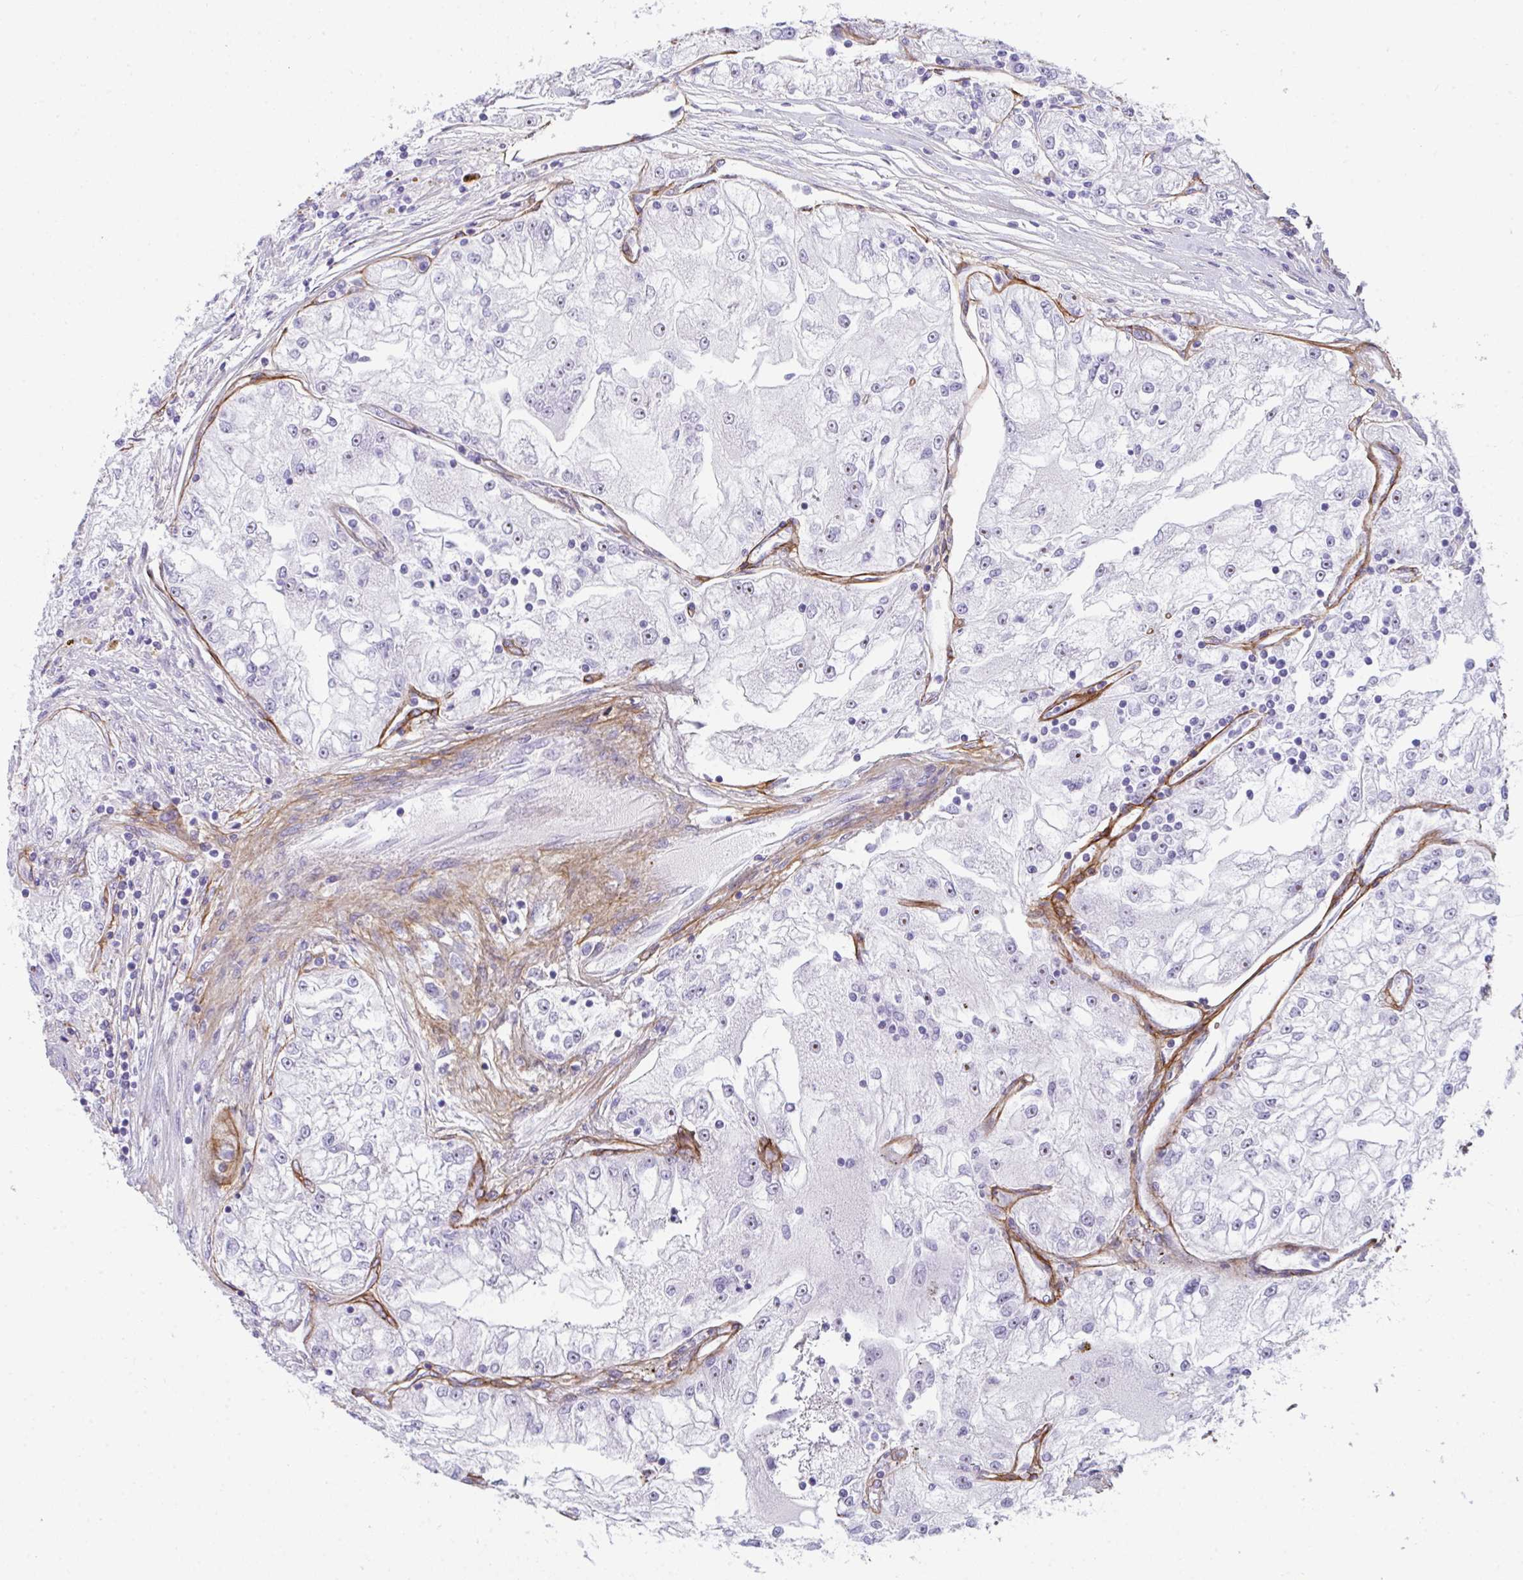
{"staining": {"intensity": "negative", "quantity": "none", "location": "none"}, "tissue": "renal cancer", "cell_type": "Tumor cells", "image_type": "cancer", "snomed": [{"axis": "morphology", "description": "Adenocarcinoma, NOS"}, {"axis": "topography", "description": "Kidney"}], "caption": "Human adenocarcinoma (renal) stained for a protein using IHC shows no positivity in tumor cells.", "gene": "LHFPL6", "patient": {"sex": "female", "age": 72}}